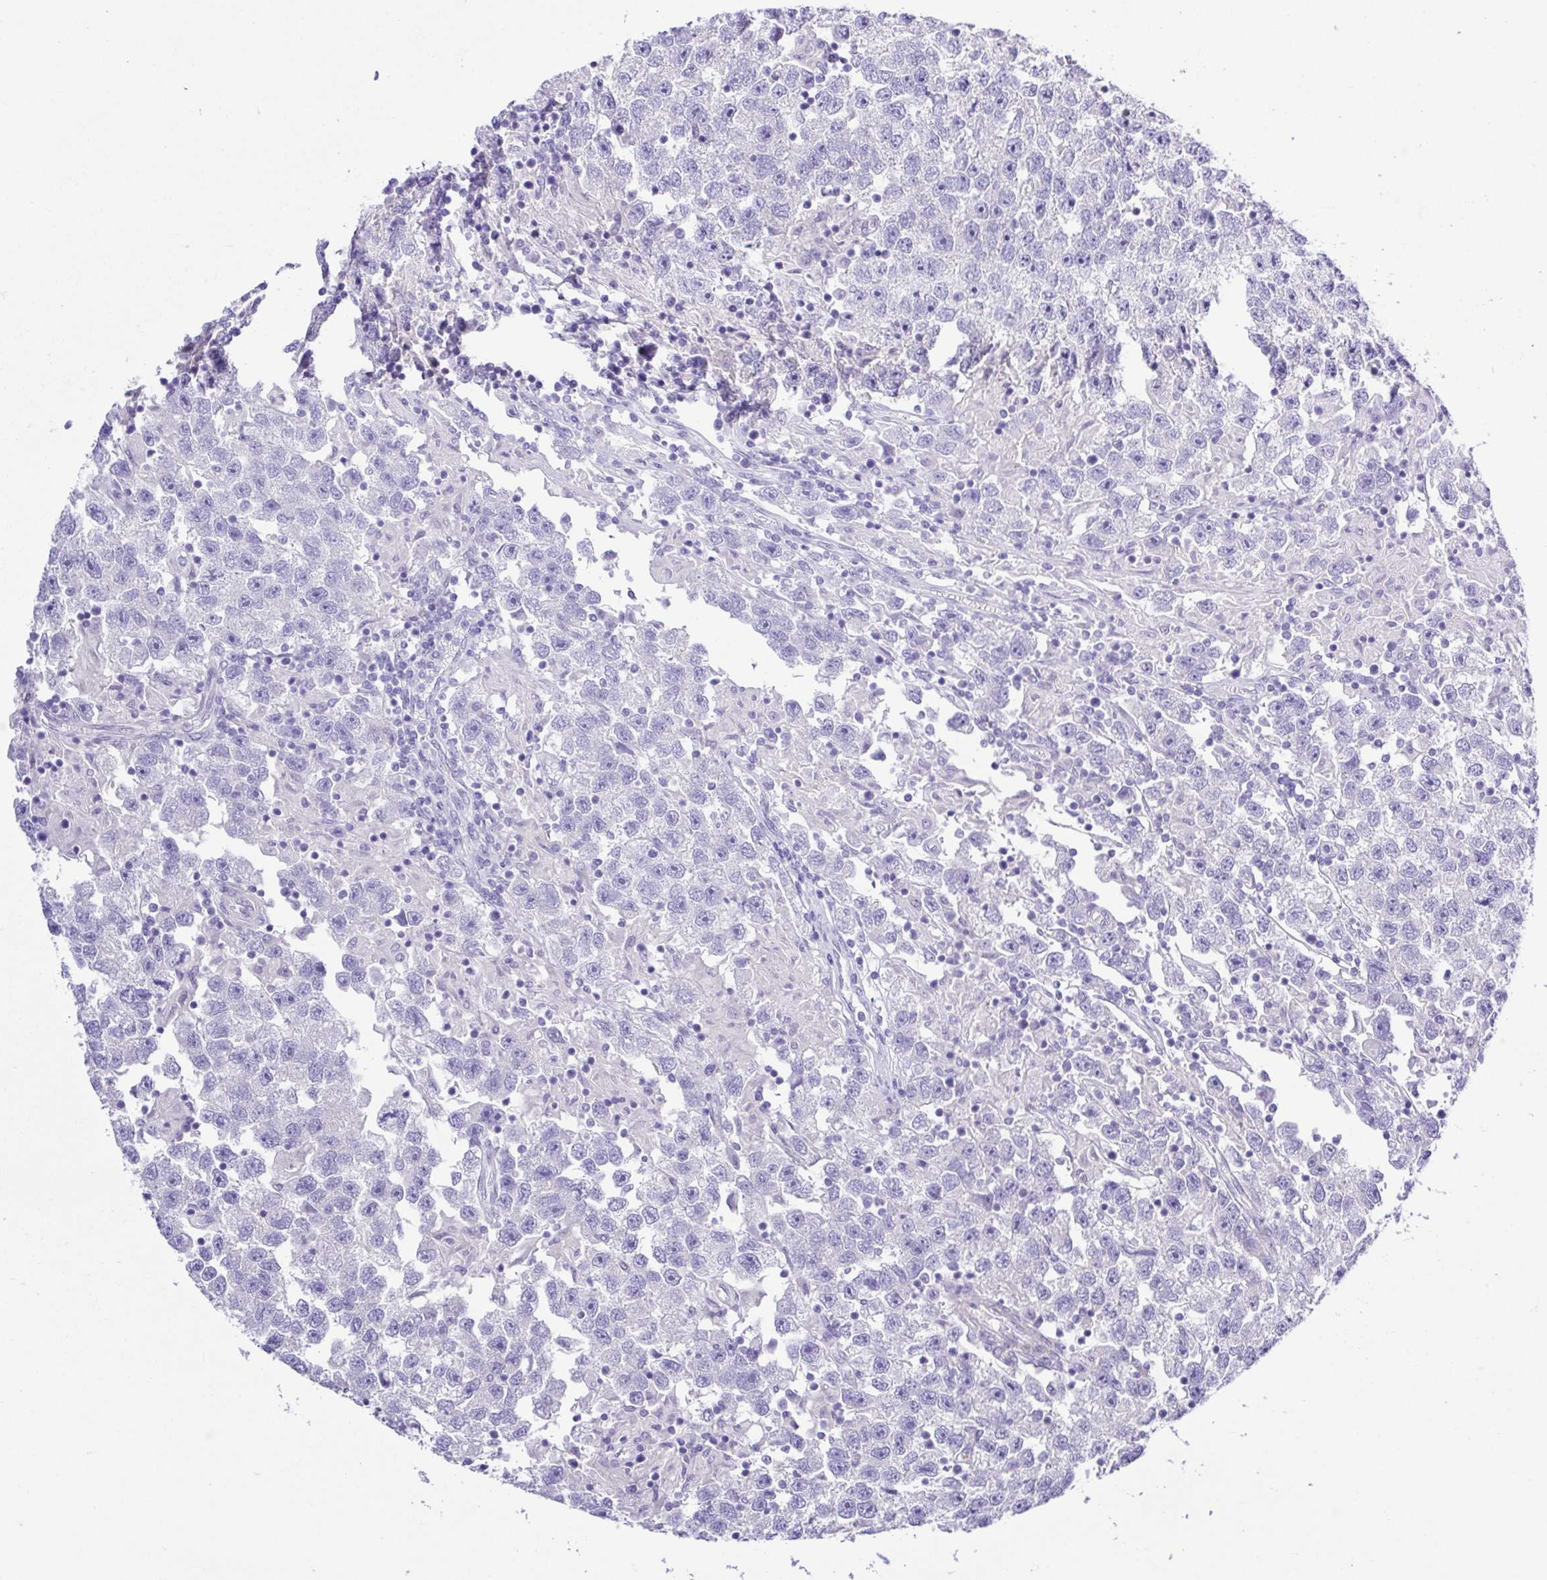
{"staining": {"intensity": "negative", "quantity": "none", "location": "none"}, "tissue": "testis cancer", "cell_type": "Tumor cells", "image_type": "cancer", "snomed": [{"axis": "morphology", "description": "Seminoma, NOS"}, {"axis": "topography", "description": "Testis"}], "caption": "DAB (3,3'-diaminobenzidine) immunohistochemical staining of testis seminoma exhibits no significant expression in tumor cells.", "gene": "GABBR2", "patient": {"sex": "male", "age": 26}}